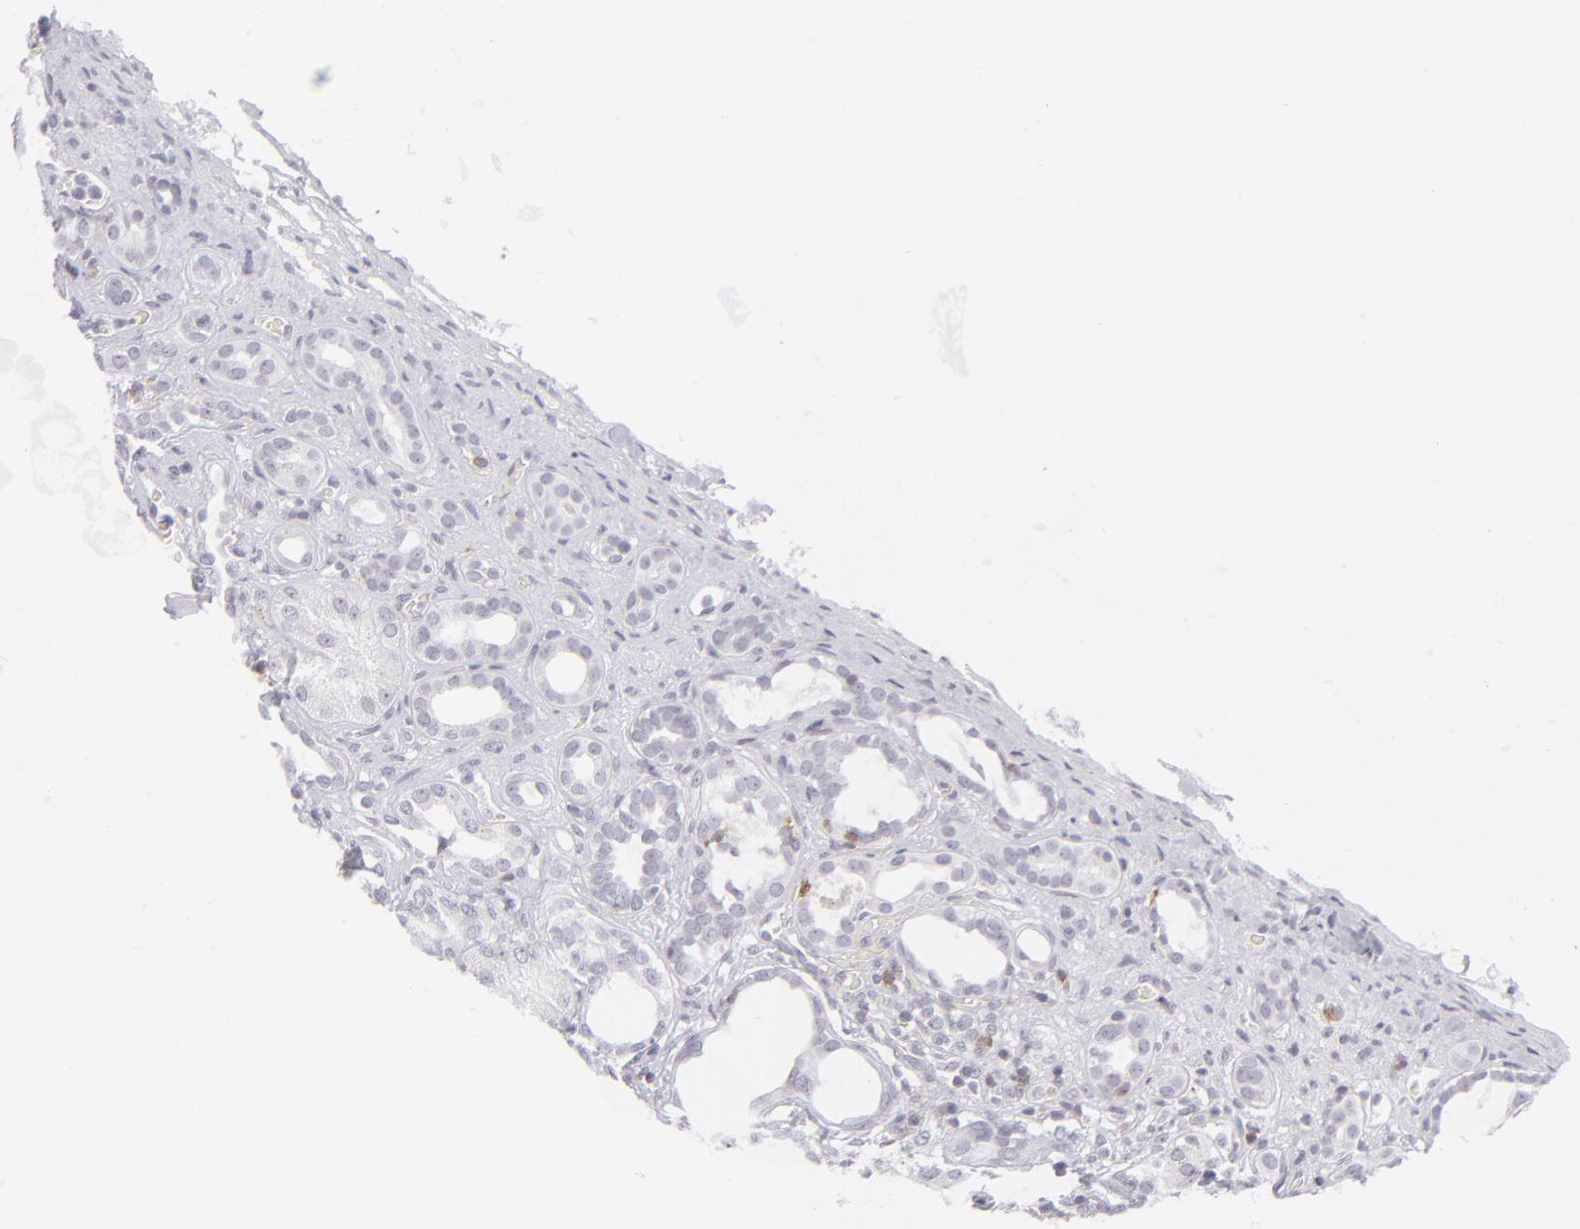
{"staining": {"intensity": "negative", "quantity": "none", "location": "none"}, "tissue": "kidney", "cell_type": "Cells in glomeruli", "image_type": "normal", "snomed": [{"axis": "morphology", "description": "Normal tissue, NOS"}, {"axis": "topography", "description": "Kidney"}], "caption": "This micrograph is of benign kidney stained with immunohistochemistry to label a protein in brown with the nuclei are counter-stained blue. There is no staining in cells in glomeruli.", "gene": "CD7", "patient": {"sex": "male", "age": 7}}